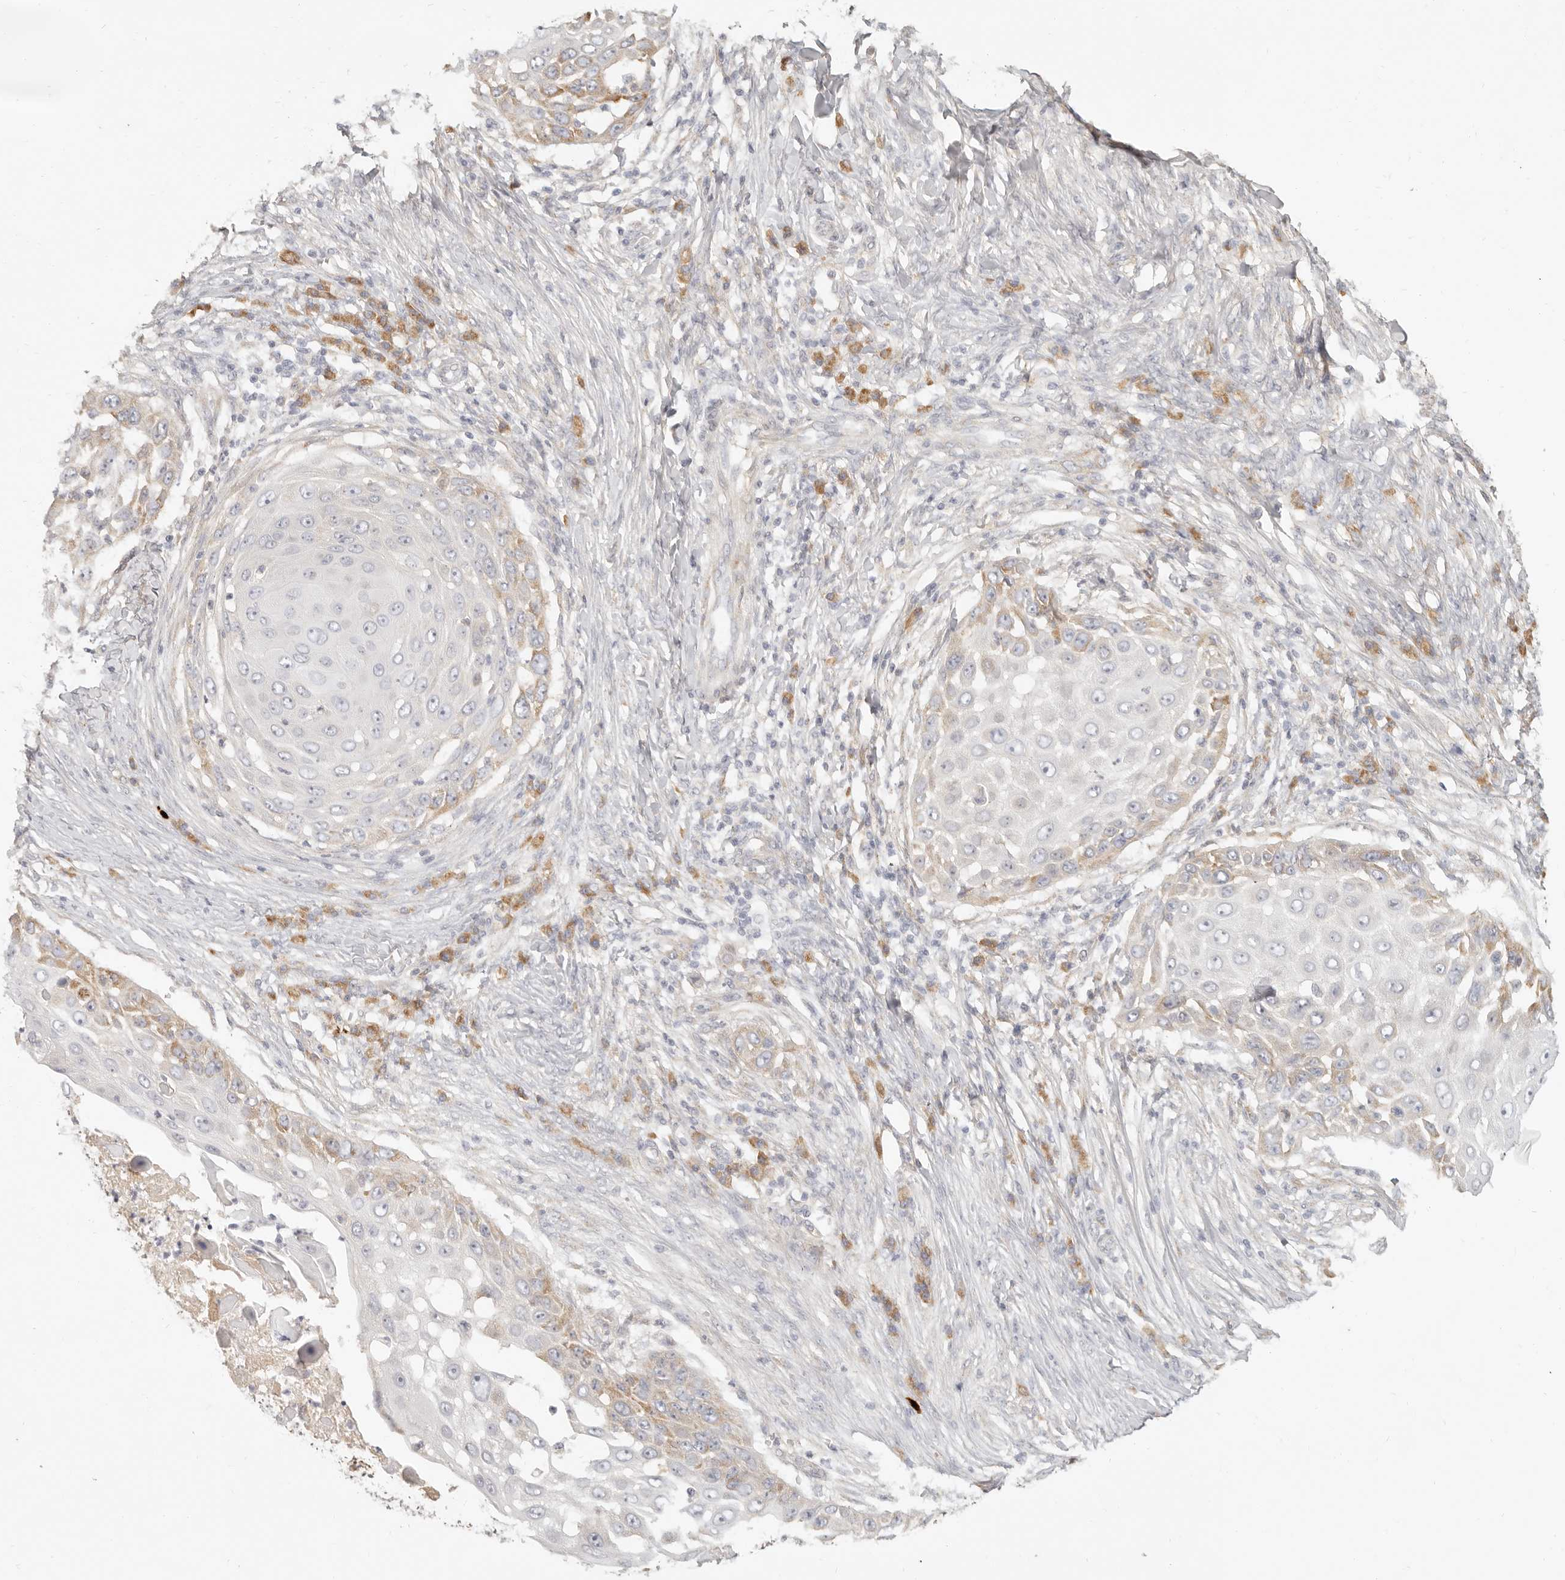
{"staining": {"intensity": "moderate", "quantity": "<25%", "location": "cytoplasmic/membranous"}, "tissue": "skin cancer", "cell_type": "Tumor cells", "image_type": "cancer", "snomed": [{"axis": "morphology", "description": "Squamous cell carcinoma, NOS"}, {"axis": "topography", "description": "Skin"}], "caption": "The immunohistochemical stain labels moderate cytoplasmic/membranous staining in tumor cells of skin cancer (squamous cell carcinoma) tissue. Using DAB (brown) and hematoxylin (blue) stains, captured at high magnification using brightfield microscopy.", "gene": "PABPC4", "patient": {"sex": "female", "age": 44}}